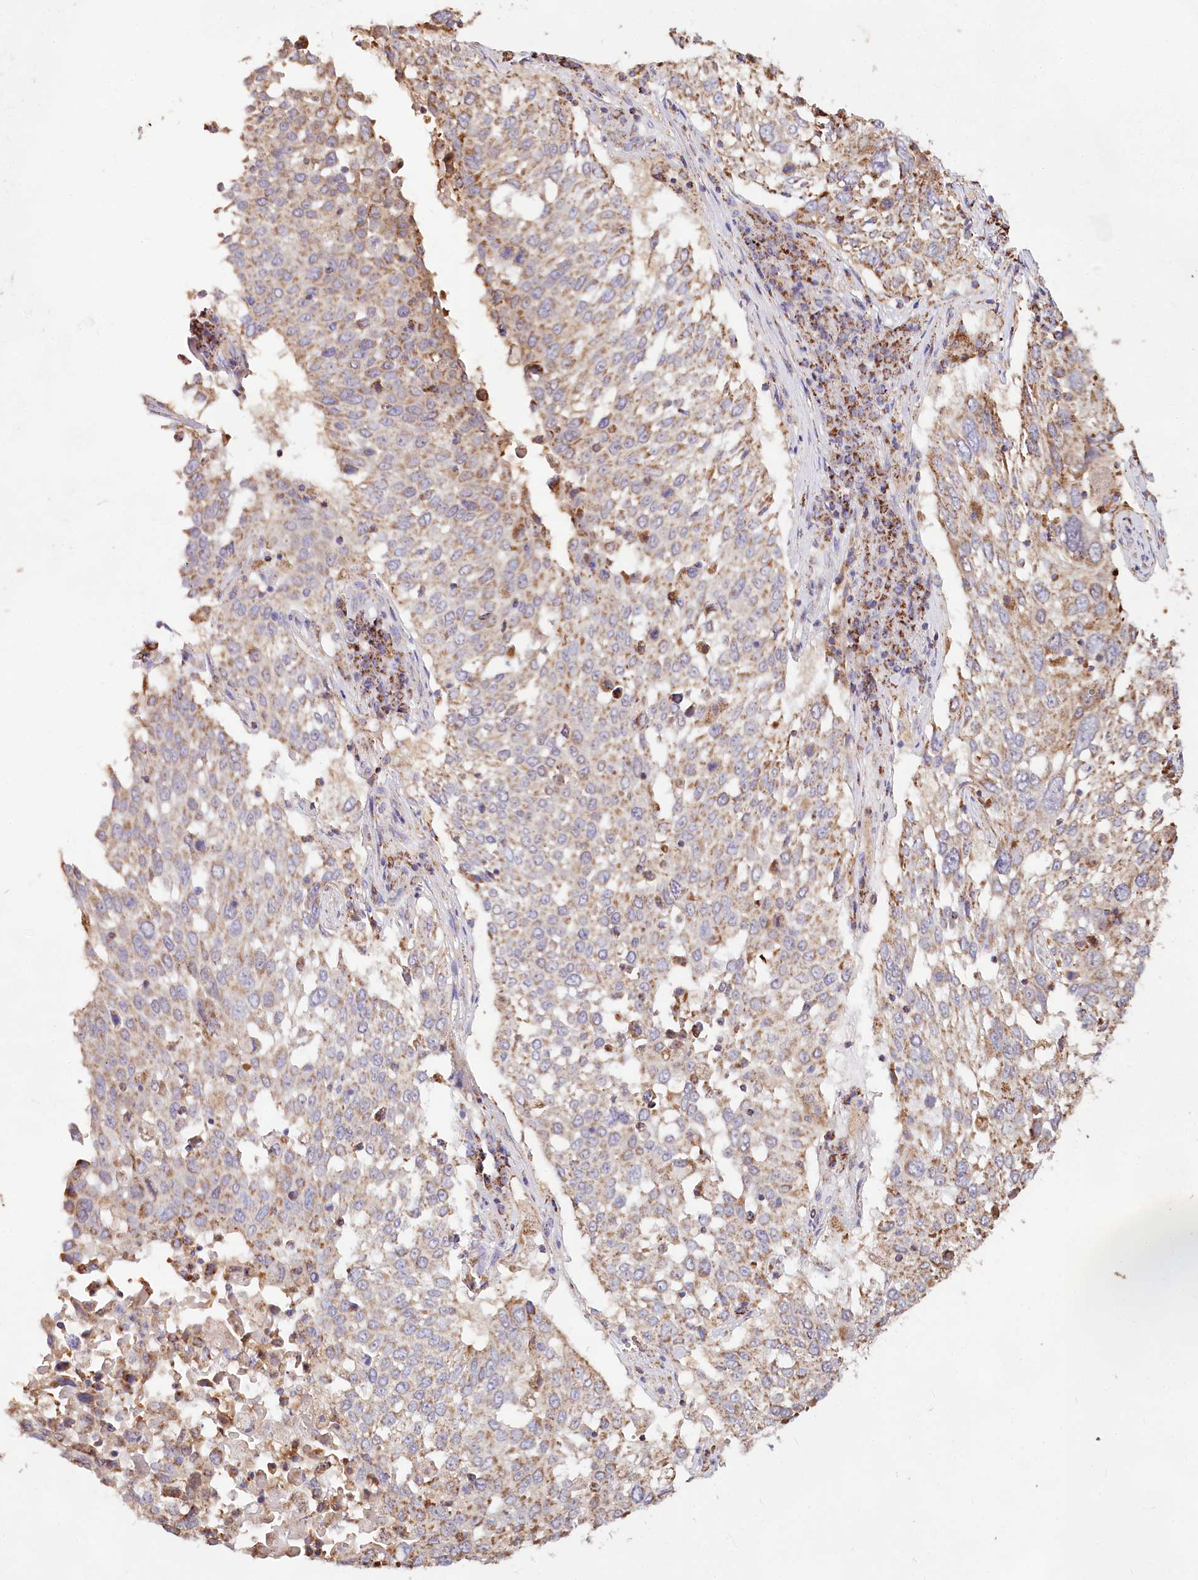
{"staining": {"intensity": "moderate", "quantity": ">75%", "location": "cytoplasmic/membranous"}, "tissue": "lung cancer", "cell_type": "Tumor cells", "image_type": "cancer", "snomed": [{"axis": "morphology", "description": "Squamous cell carcinoma, NOS"}, {"axis": "topography", "description": "Lung"}], "caption": "Immunohistochemical staining of human lung cancer exhibits medium levels of moderate cytoplasmic/membranous positivity in about >75% of tumor cells.", "gene": "TASOR2", "patient": {"sex": "male", "age": 65}}